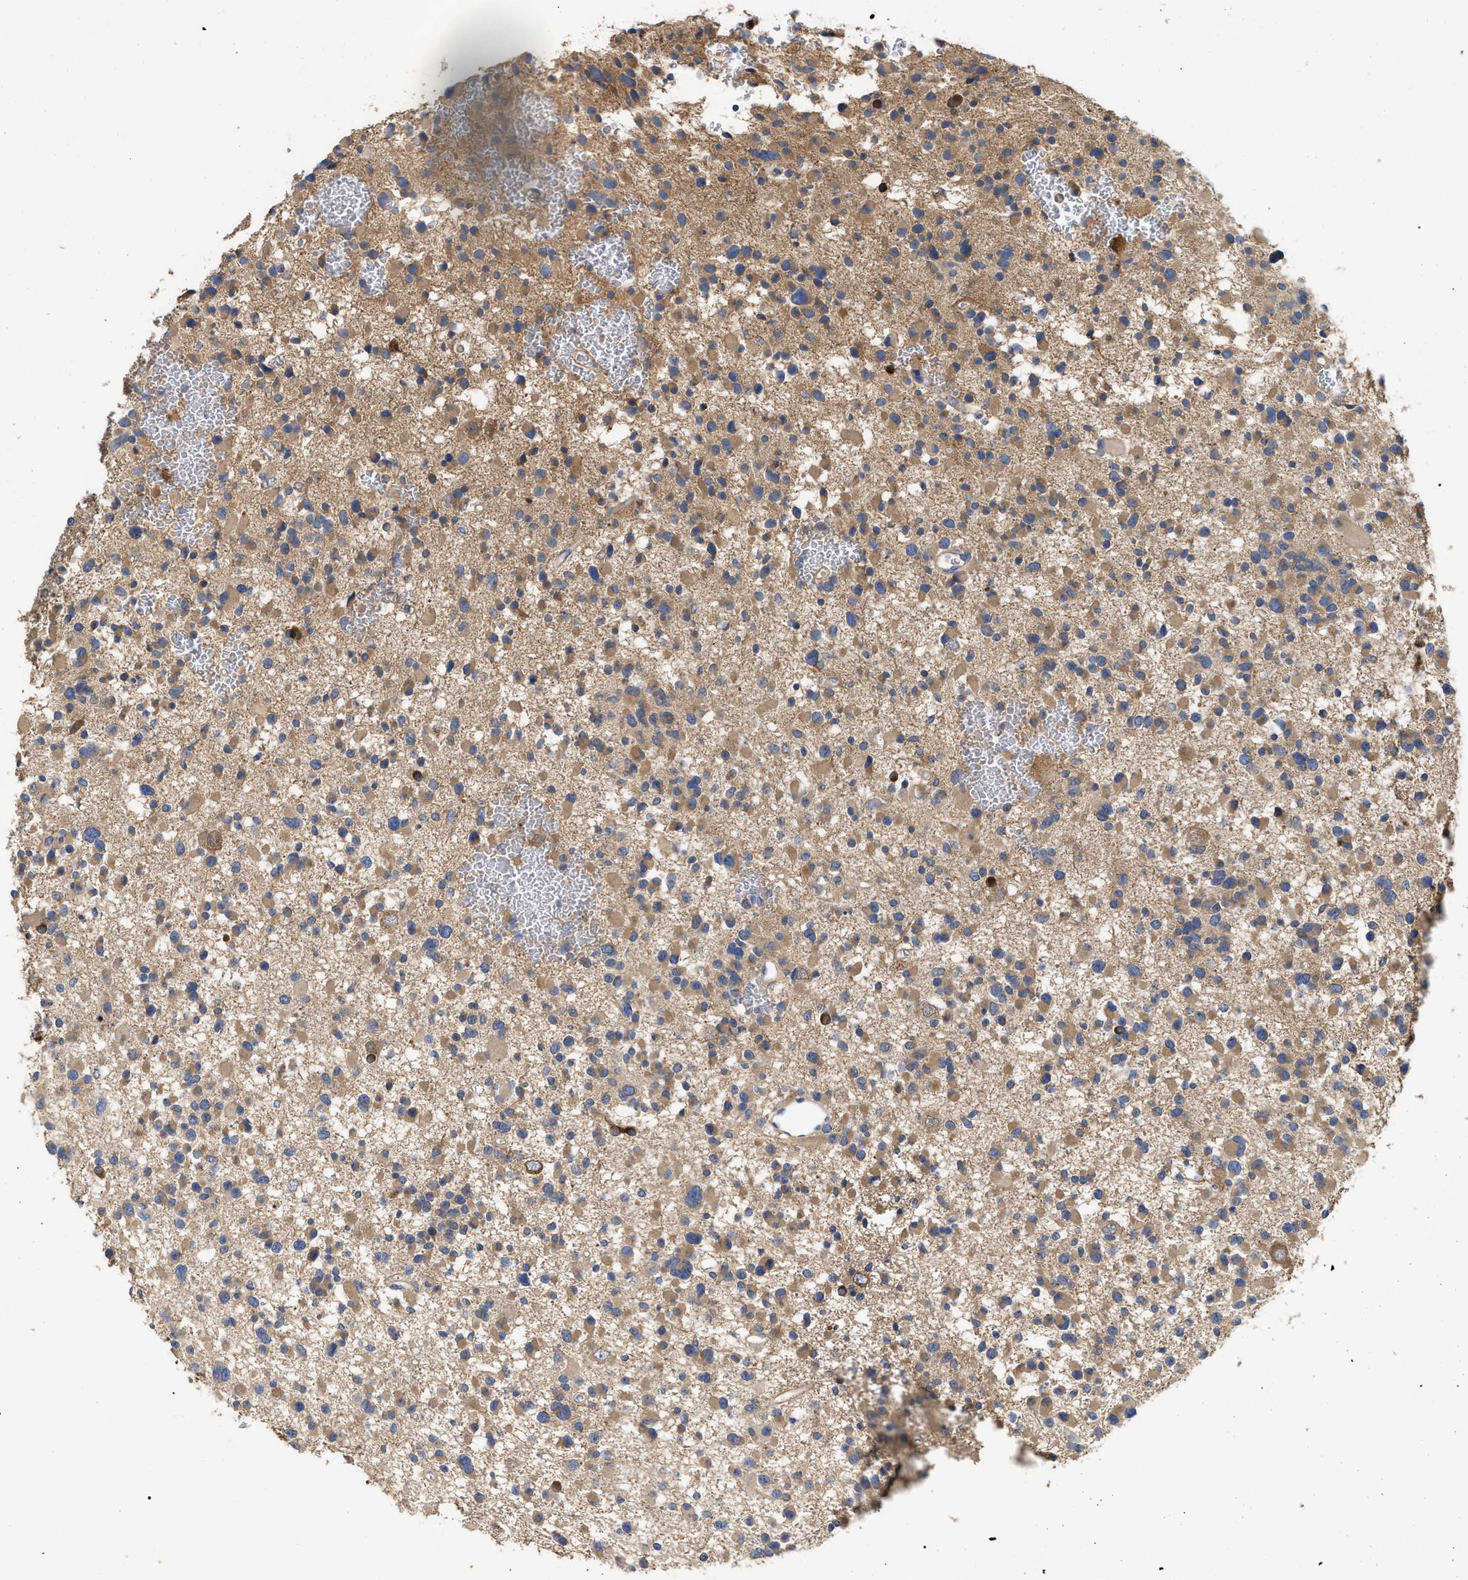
{"staining": {"intensity": "weak", "quantity": ">75%", "location": "cytoplasmic/membranous"}, "tissue": "glioma", "cell_type": "Tumor cells", "image_type": "cancer", "snomed": [{"axis": "morphology", "description": "Glioma, malignant, Low grade"}, {"axis": "topography", "description": "Brain"}], "caption": "Immunohistochemistry (IHC) photomicrograph of human malignant glioma (low-grade) stained for a protein (brown), which shows low levels of weak cytoplasmic/membranous positivity in about >75% of tumor cells.", "gene": "RAP1GDS1", "patient": {"sex": "female", "age": 22}}